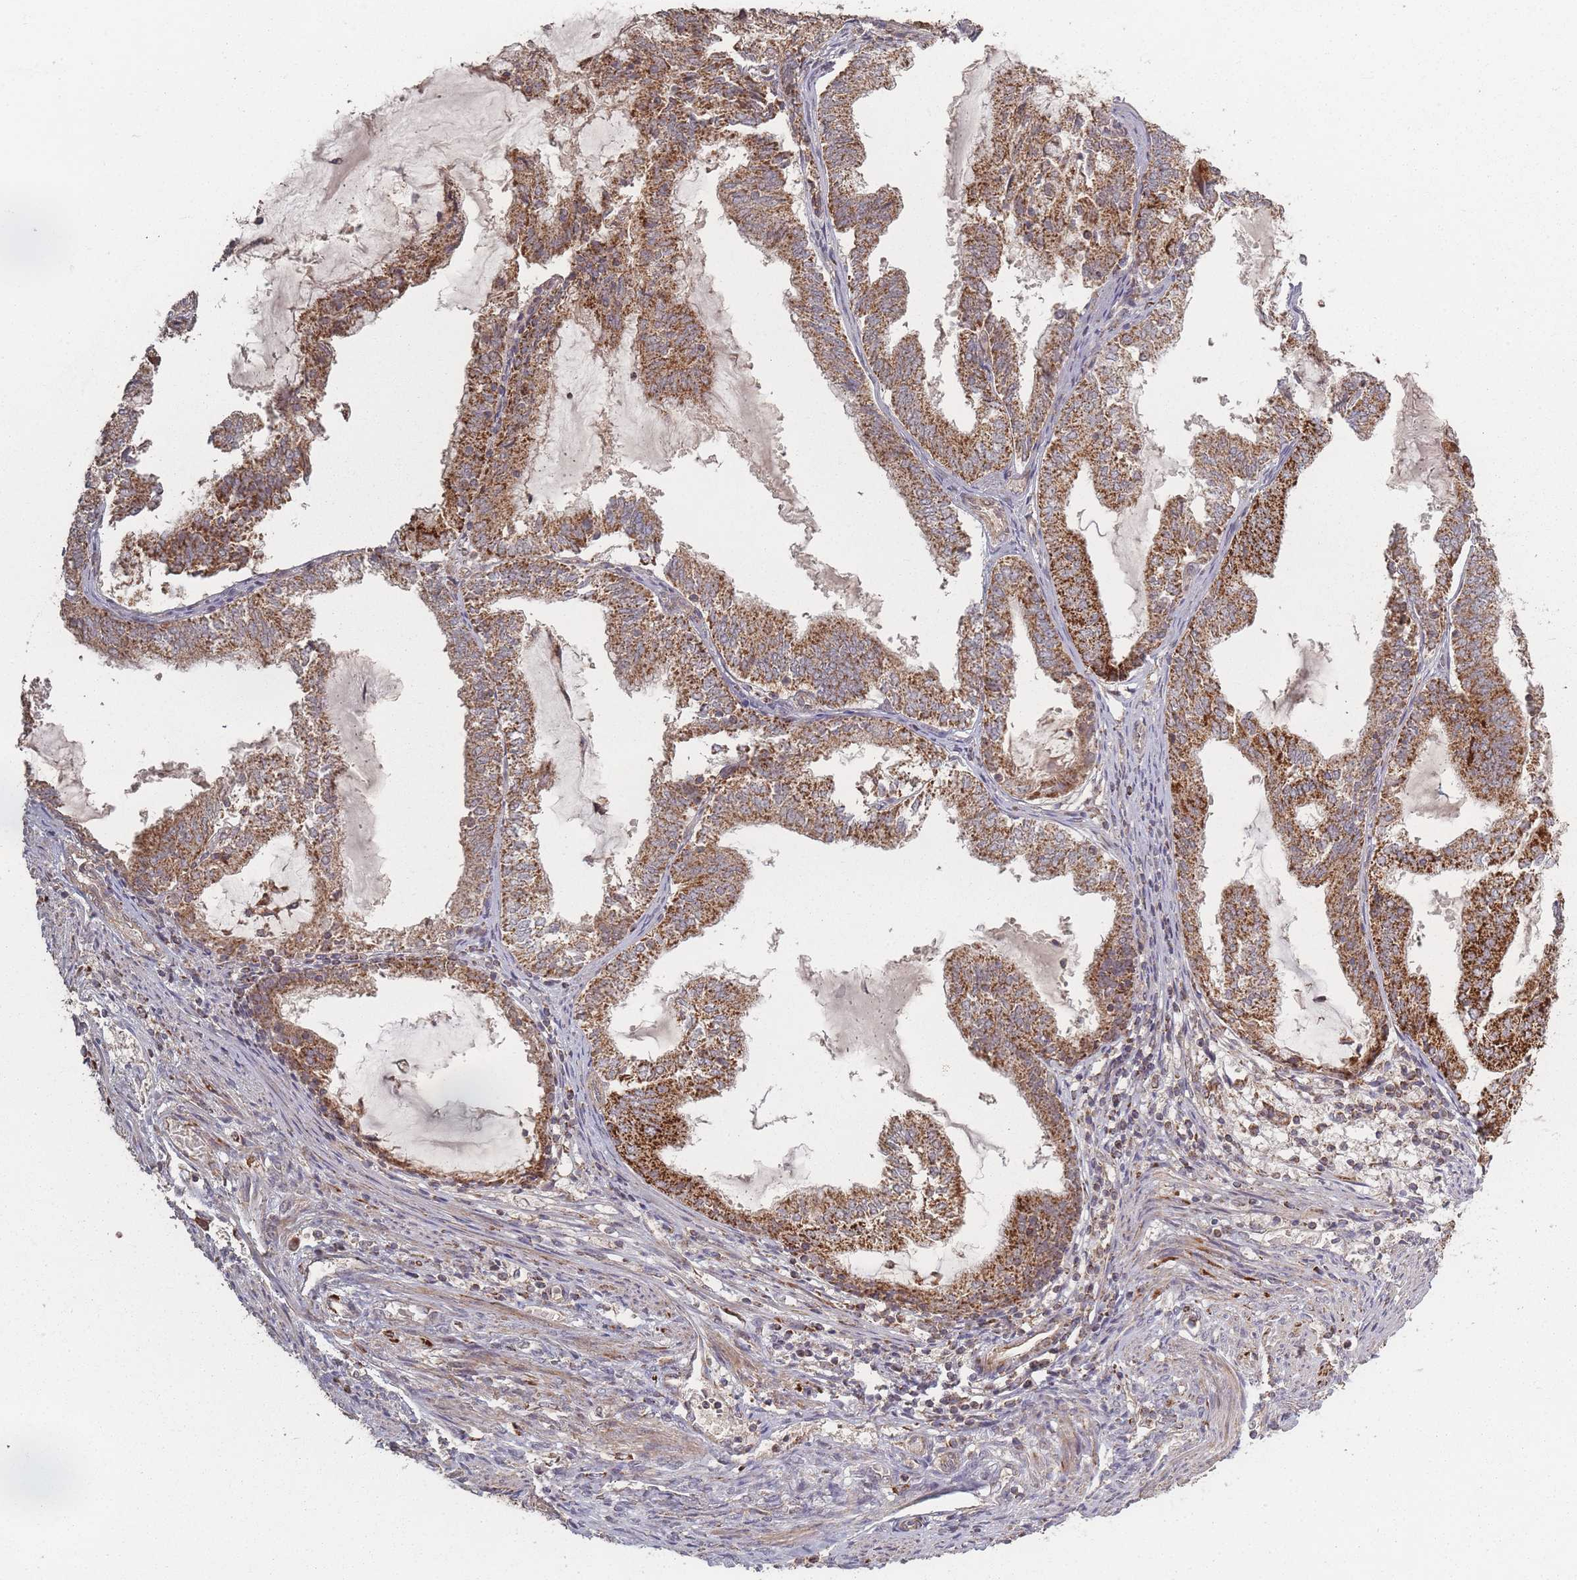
{"staining": {"intensity": "strong", "quantity": ">75%", "location": "cytoplasmic/membranous"}, "tissue": "endometrial cancer", "cell_type": "Tumor cells", "image_type": "cancer", "snomed": [{"axis": "morphology", "description": "Adenocarcinoma, NOS"}, {"axis": "topography", "description": "Endometrium"}], "caption": "Immunohistochemistry image of neoplastic tissue: adenocarcinoma (endometrial) stained using immunohistochemistry reveals high levels of strong protein expression localized specifically in the cytoplasmic/membranous of tumor cells, appearing as a cytoplasmic/membranous brown color.", "gene": "LYRM7", "patient": {"sex": "female", "age": 81}}